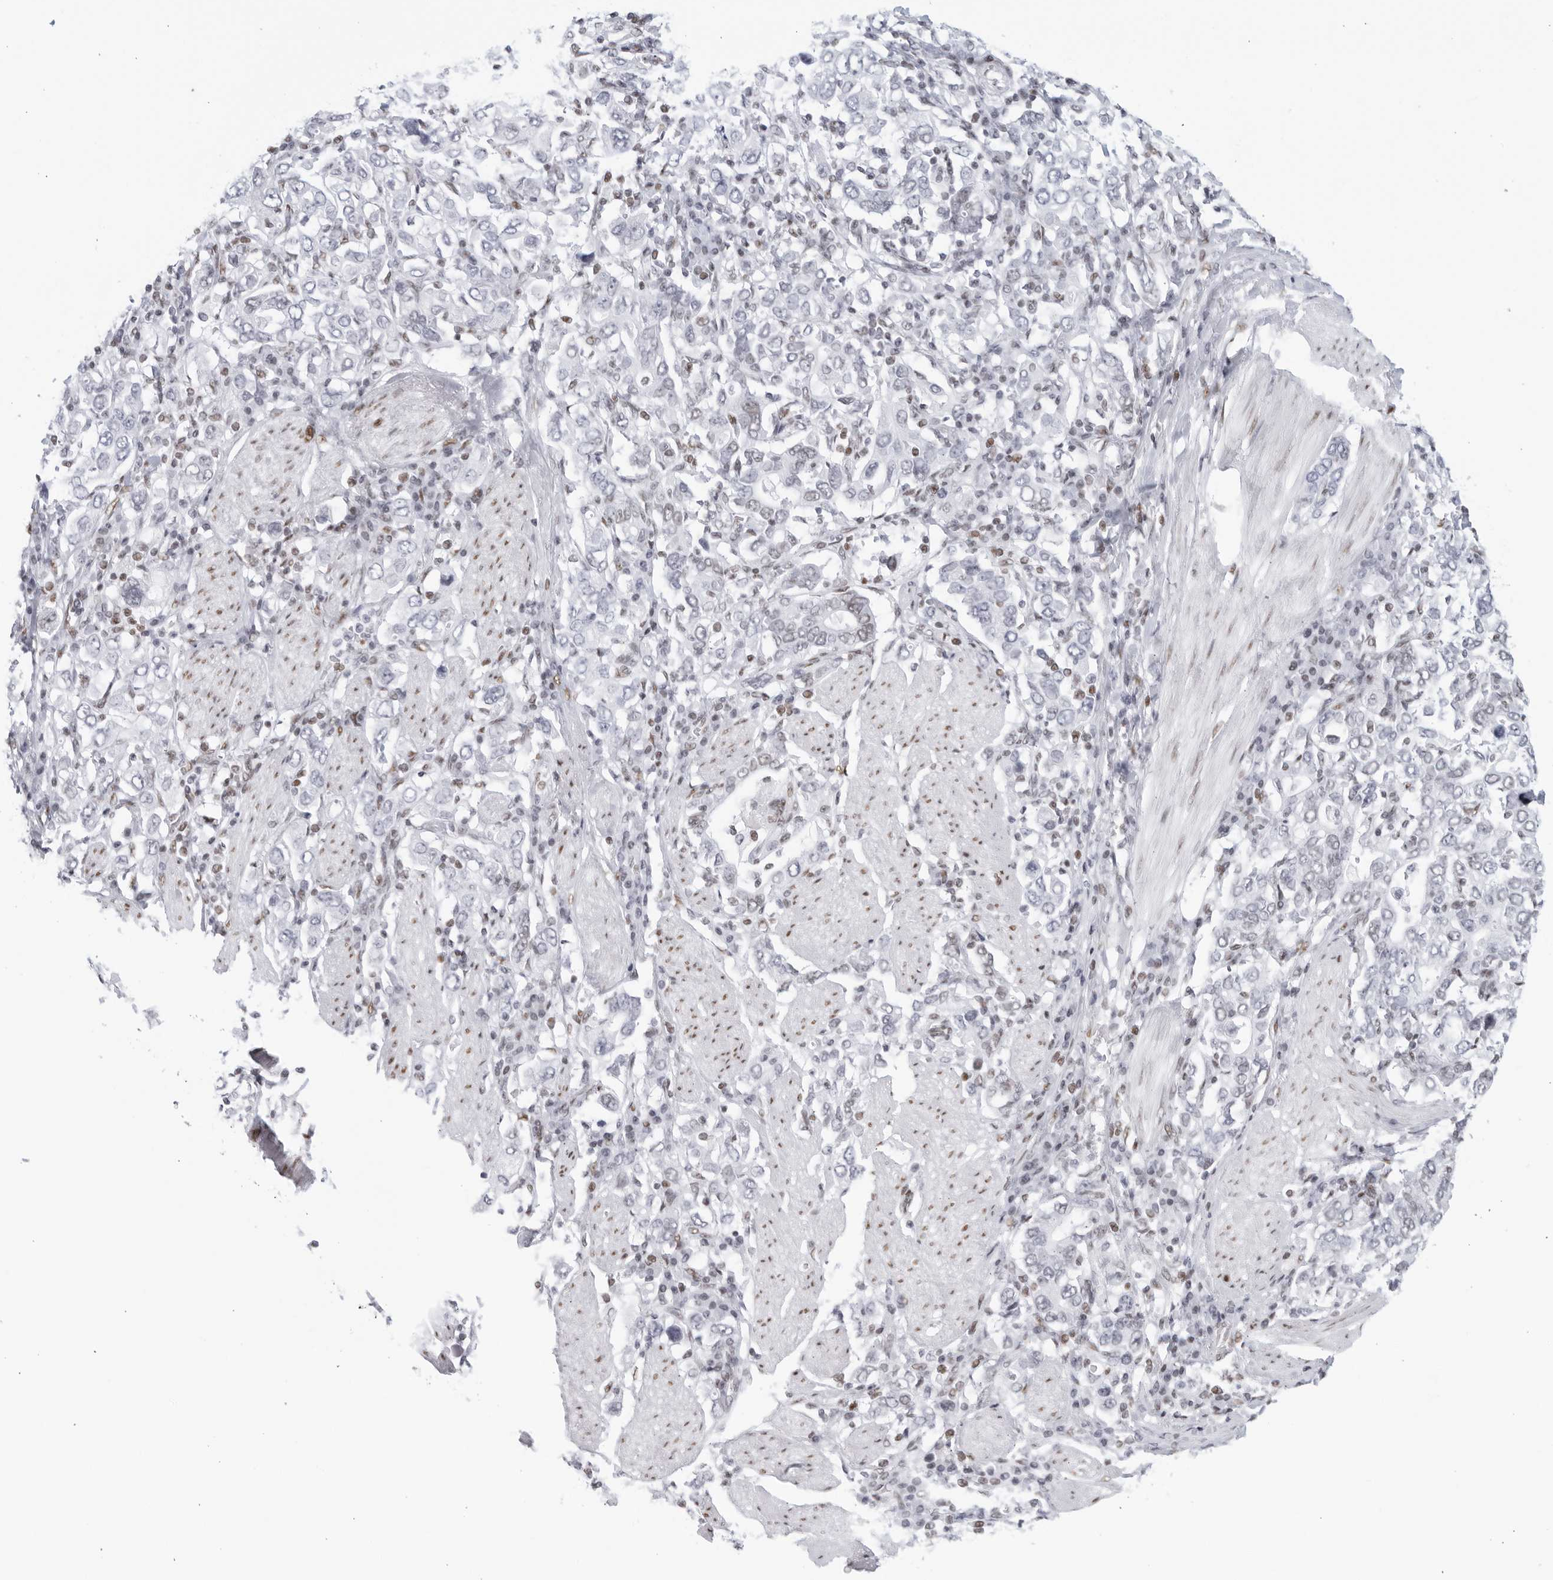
{"staining": {"intensity": "negative", "quantity": "none", "location": "none"}, "tissue": "stomach cancer", "cell_type": "Tumor cells", "image_type": "cancer", "snomed": [{"axis": "morphology", "description": "Adenocarcinoma, NOS"}, {"axis": "topography", "description": "Stomach, upper"}], "caption": "The photomicrograph displays no significant expression in tumor cells of stomach adenocarcinoma.", "gene": "HP1BP3", "patient": {"sex": "male", "age": 62}}